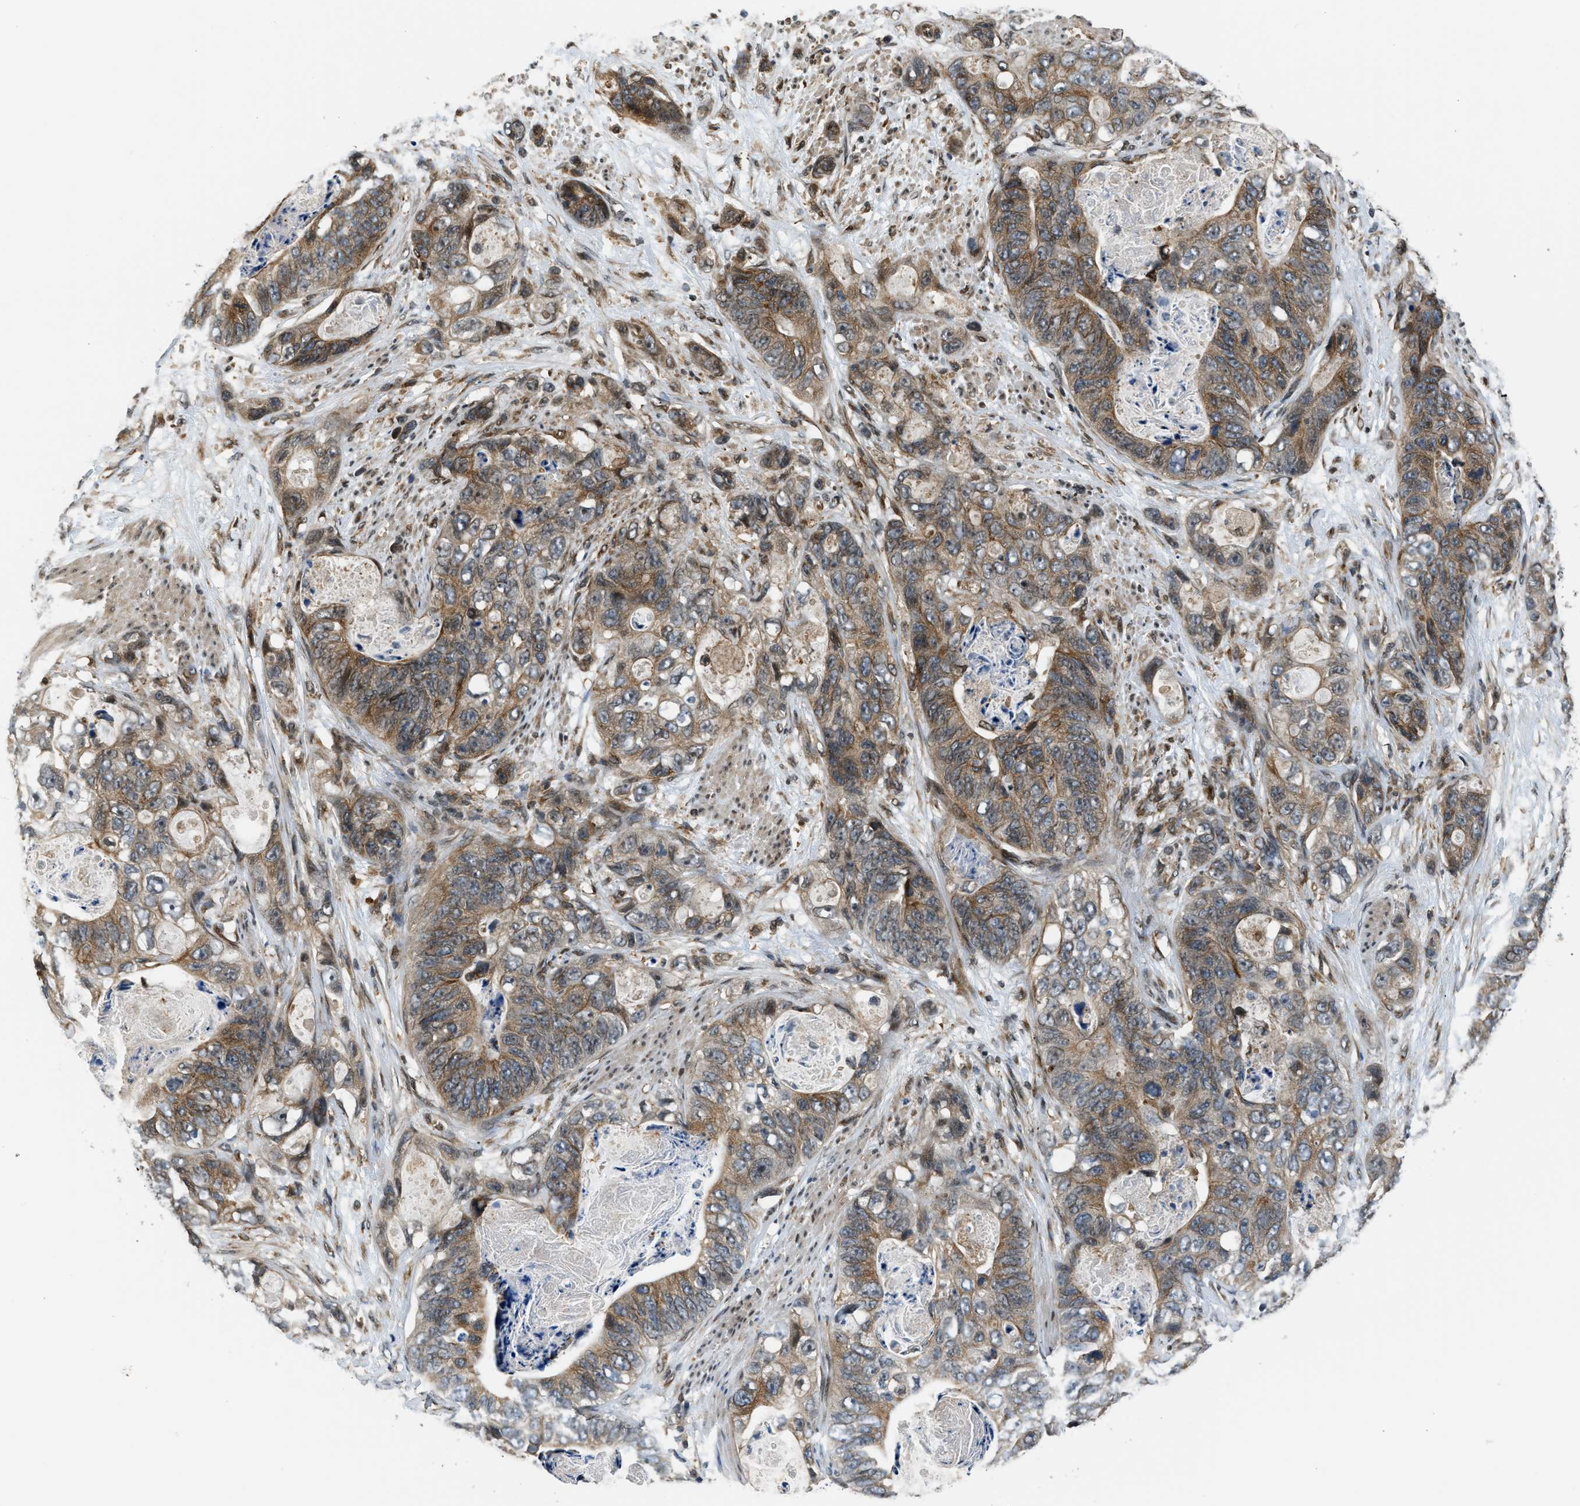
{"staining": {"intensity": "moderate", "quantity": ">75%", "location": "cytoplasmic/membranous"}, "tissue": "stomach cancer", "cell_type": "Tumor cells", "image_type": "cancer", "snomed": [{"axis": "morphology", "description": "Adenocarcinoma, NOS"}, {"axis": "topography", "description": "Stomach"}], "caption": "Immunohistochemical staining of stomach cancer displays medium levels of moderate cytoplasmic/membranous staining in approximately >75% of tumor cells. (Brightfield microscopy of DAB IHC at high magnification).", "gene": "RETREG3", "patient": {"sex": "female", "age": 89}}